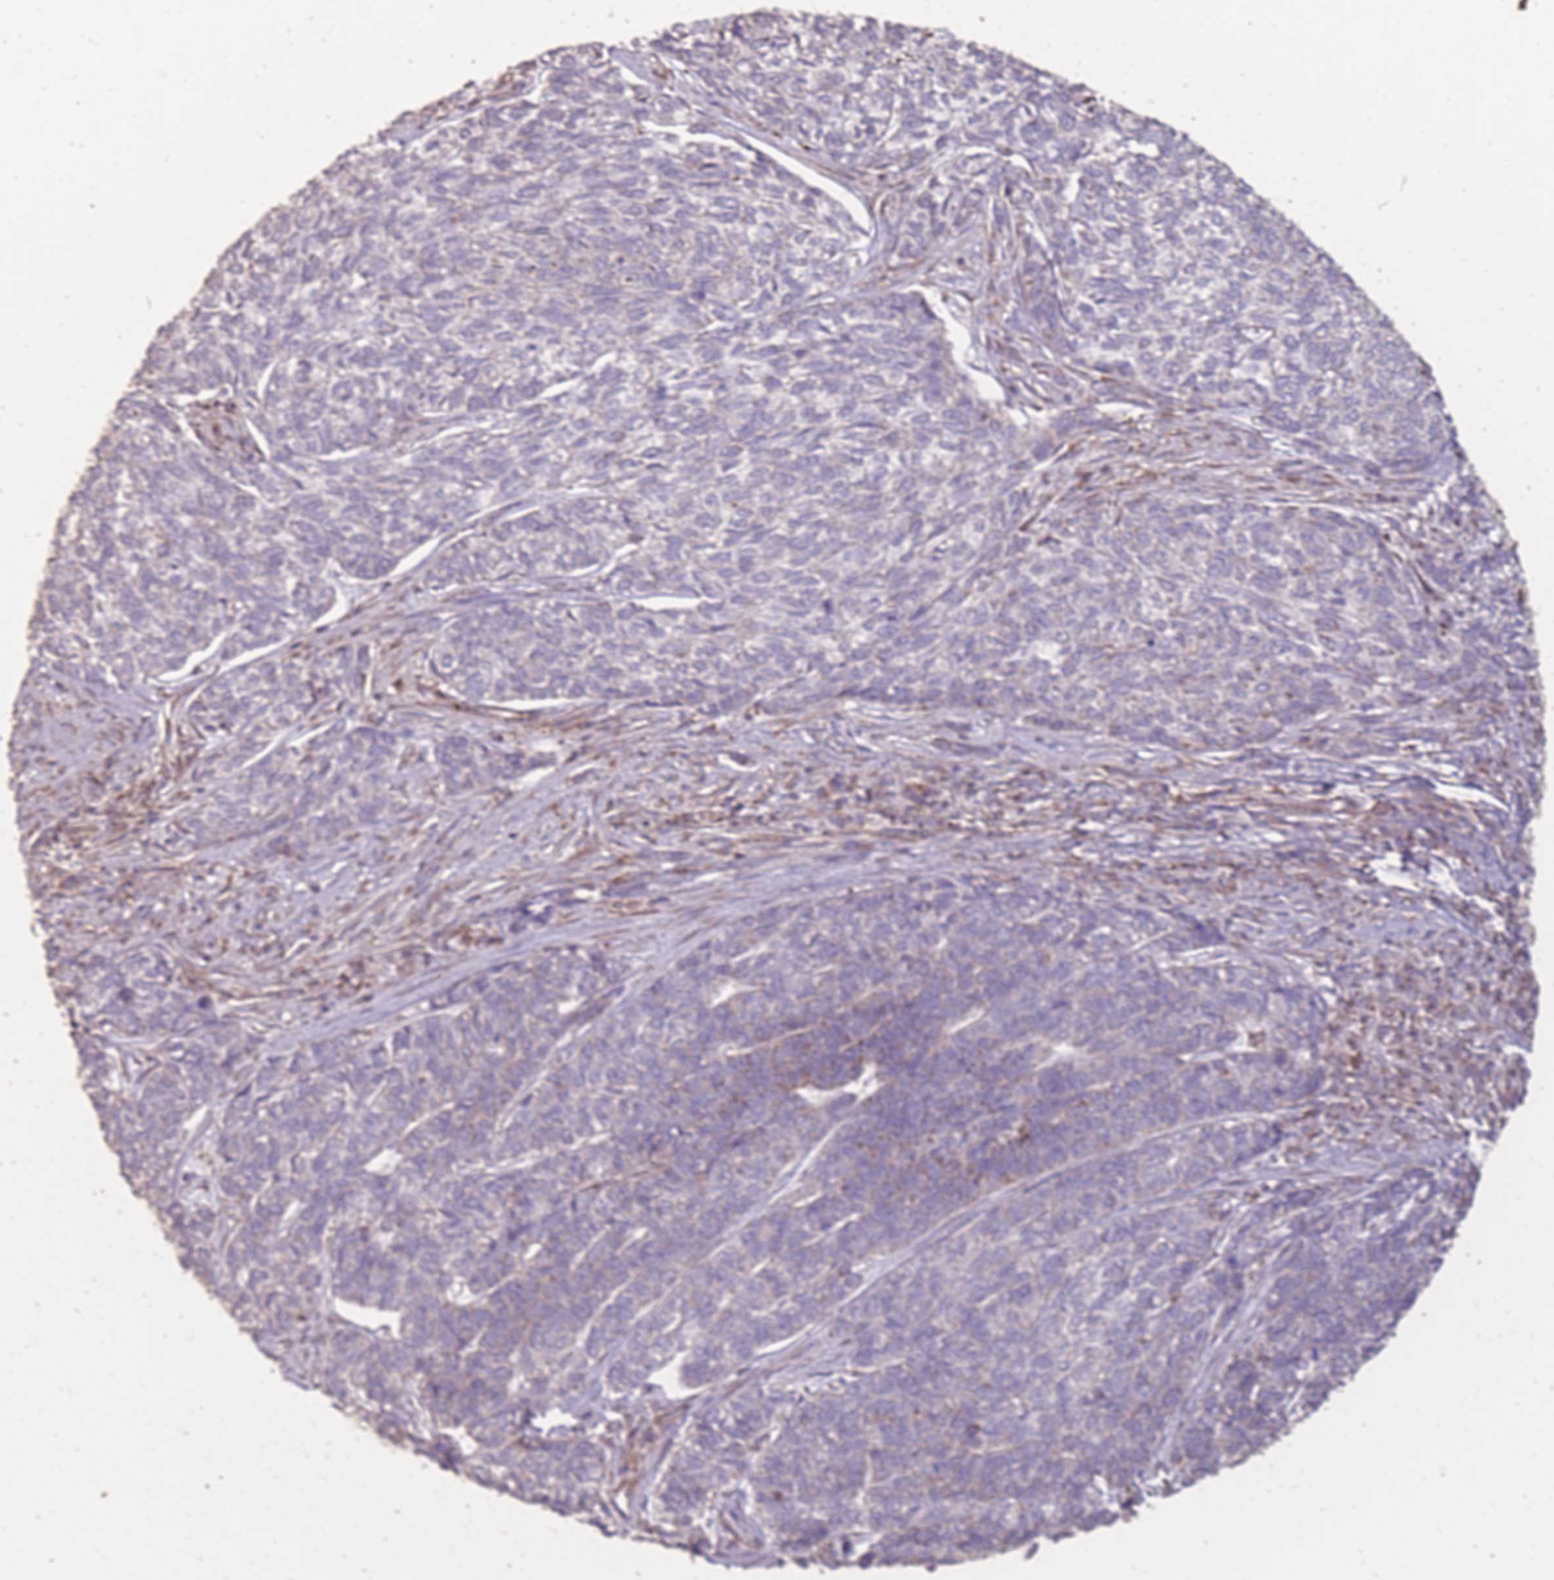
{"staining": {"intensity": "negative", "quantity": "none", "location": "none"}, "tissue": "skin cancer", "cell_type": "Tumor cells", "image_type": "cancer", "snomed": [{"axis": "morphology", "description": "Basal cell carcinoma"}, {"axis": "topography", "description": "Skin"}], "caption": "Immunohistochemical staining of basal cell carcinoma (skin) shows no significant staining in tumor cells.", "gene": "CNOT8", "patient": {"sex": "female", "age": 65}}